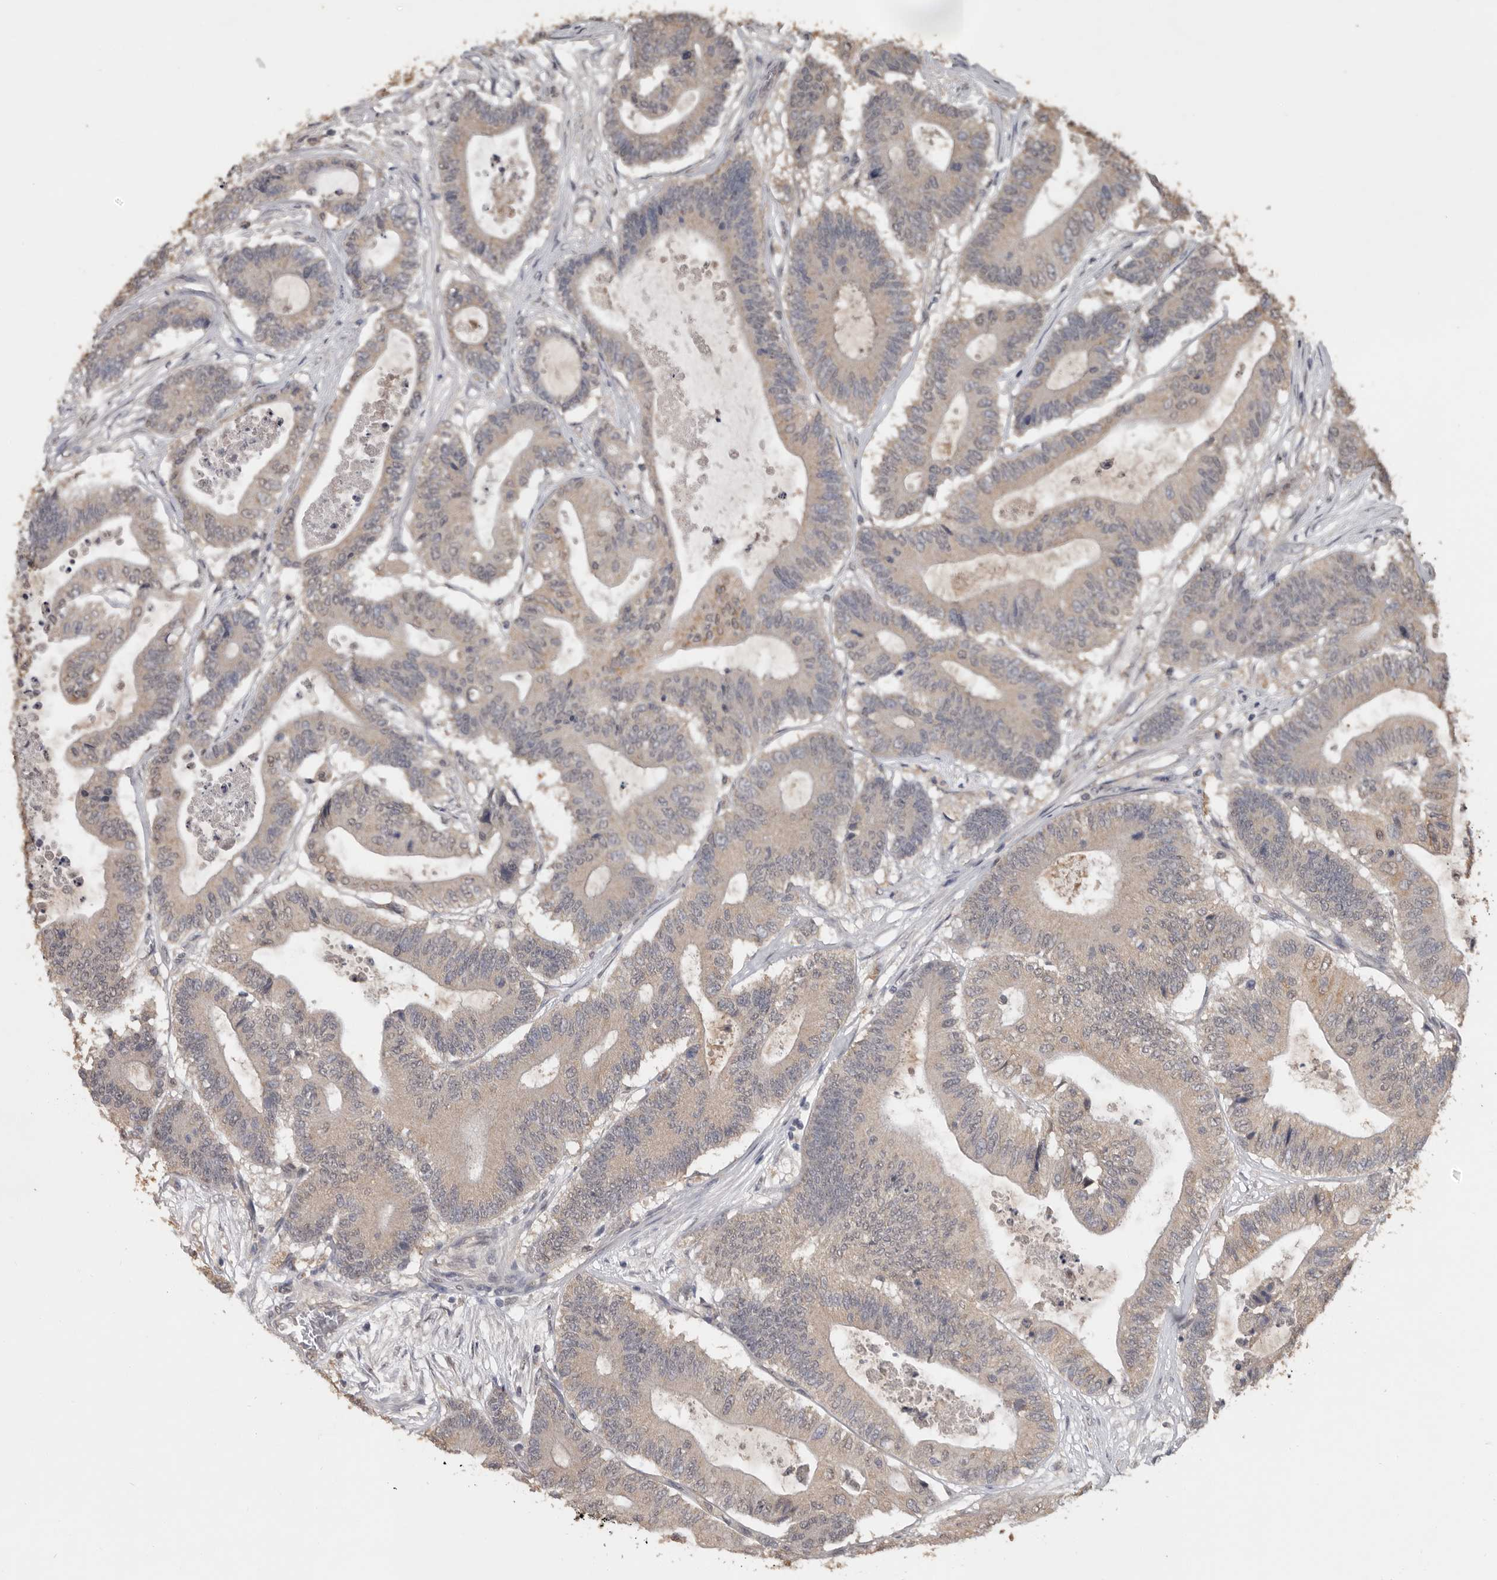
{"staining": {"intensity": "weak", "quantity": "<25%", "location": "cytoplasmic/membranous"}, "tissue": "colorectal cancer", "cell_type": "Tumor cells", "image_type": "cancer", "snomed": [{"axis": "morphology", "description": "Adenocarcinoma, NOS"}, {"axis": "topography", "description": "Colon"}], "caption": "This photomicrograph is of colorectal adenocarcinoma stained with IHC to label a protein in brown with the nuclei are counter-stained blue. There is no expression in tumor cells.", "gene": "MTF1", "patient": {"sex": "female", "age": 84}}